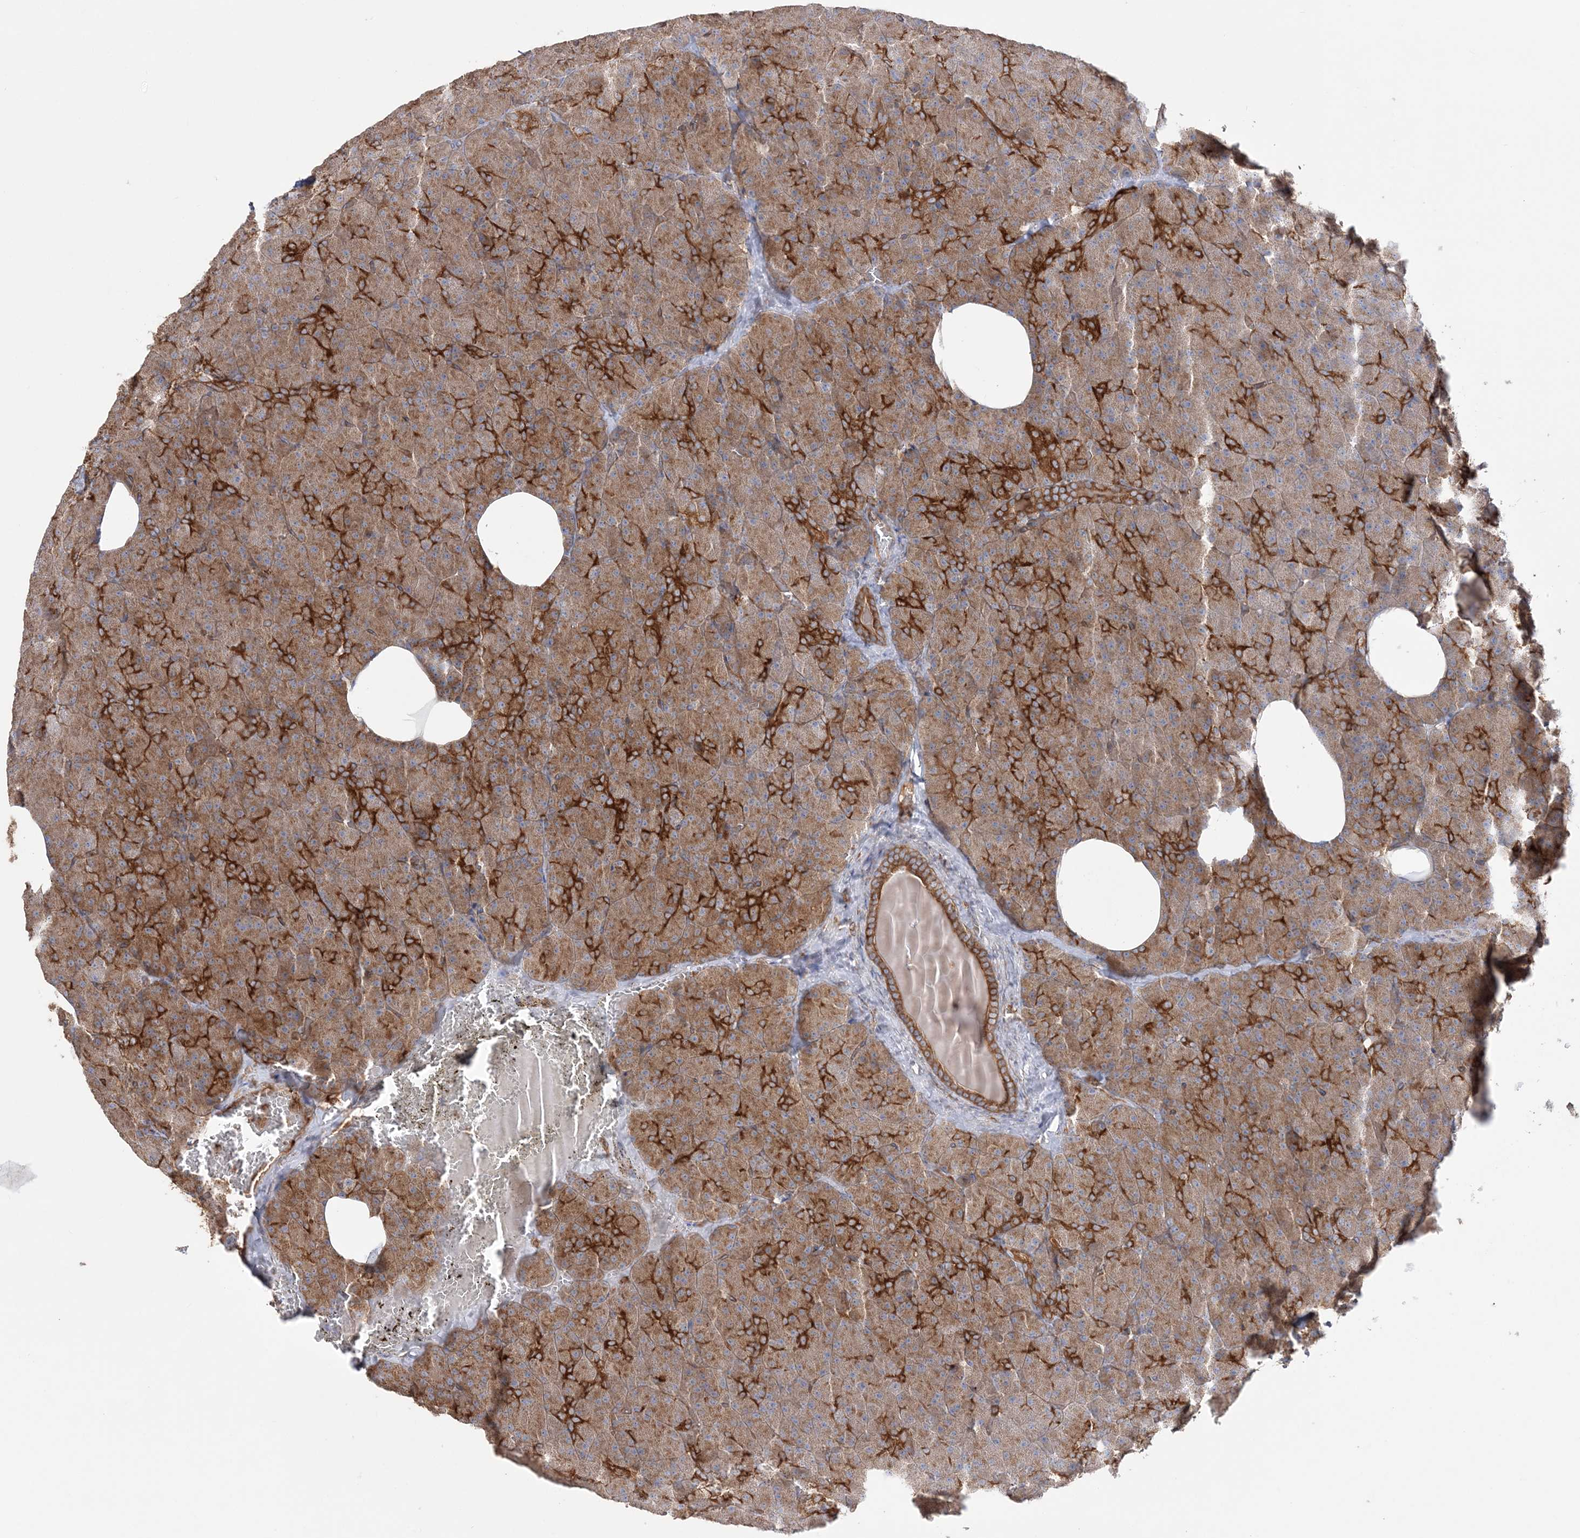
{"staining": {"intensity": "strong", "quantity": "25%-75%", "location": "cytoplasmic/membranous"}, "tissue": "pancreas", "cell_type": "Exocrine glandular cells", "image_type": "normal", "snomed": [{"axis": "morphology", "description": "Normal tissue, NOS"}, {"axis": "morphology", "description": "Carcinoid, malignant, NOS"}, {"axis": "topography", "description": "Pancreas"}], "caption": "Benign pancreas displays strong cytoplasmic/membranous positivity in about 25%-75% of exocrine glandular cells, visualized by immunohistochemistry. (DAB (3,3'-diaminobenzidine) IHC, brown staining for protein, blue staining for nuclei).", "gene": "TBC1D5", "patient": {"sex": "female", "age": 35}}